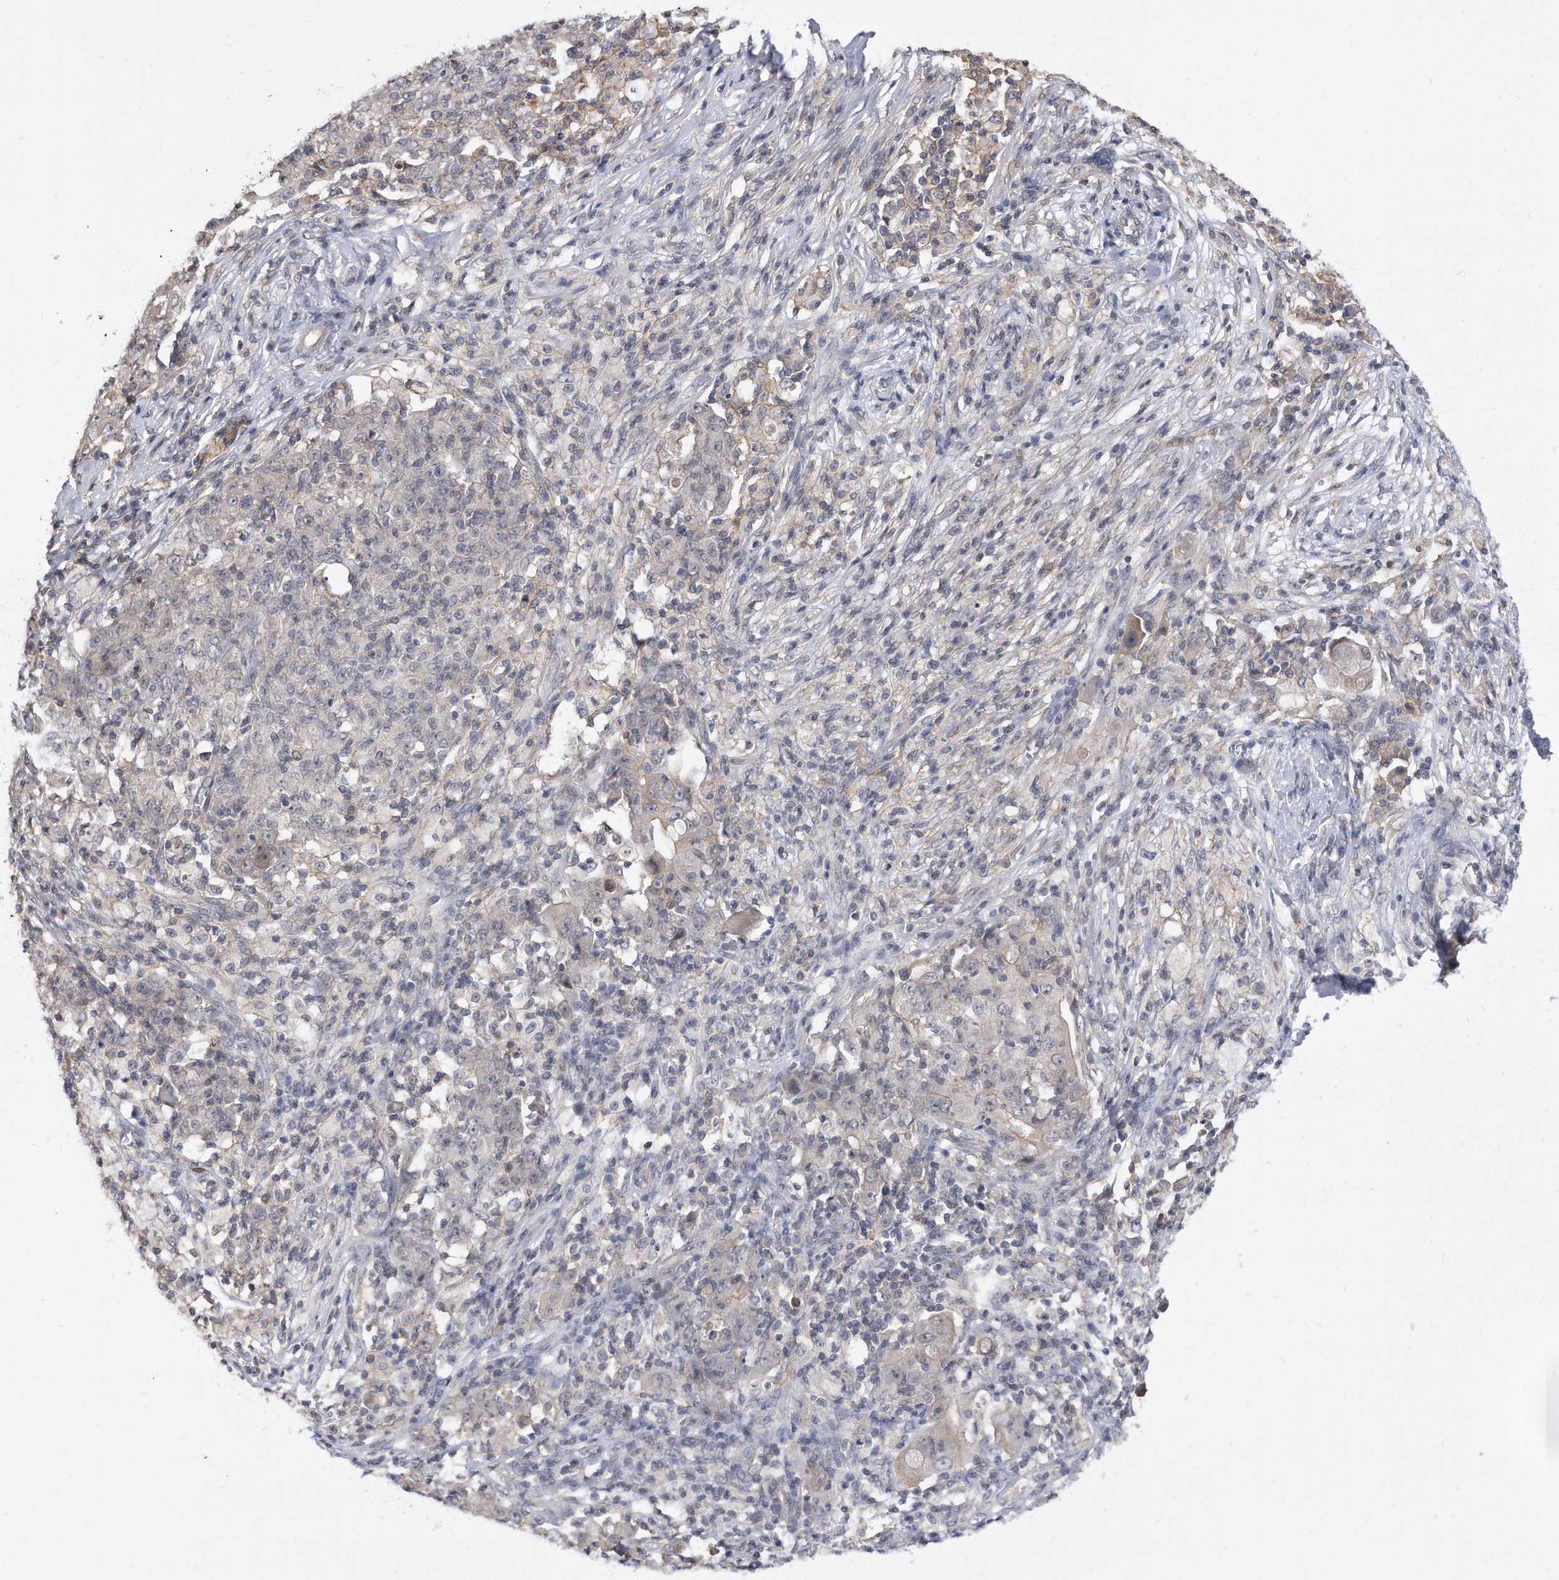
{"staining": {"intensity": "negative", "quantity": "none", "location": "none"}, "tissue": "ovarian cancer", "cell_type": "Tumor cells", "image_type": "cancer", "snomed": [{"axis": "morphology", "description": "Carcinoma, endometroid"}, {"axis": "topography", "description": "Ovary"}], "caption": "IHC micrograph of neoplastic tissue: ovarian cancer stained with DAB (3,3'-diaminobenzidine) demonstrates no significant protein positivity in tumor cells.", "gene": "TCP1", "patient": {"sex": "female", "age": 42}}